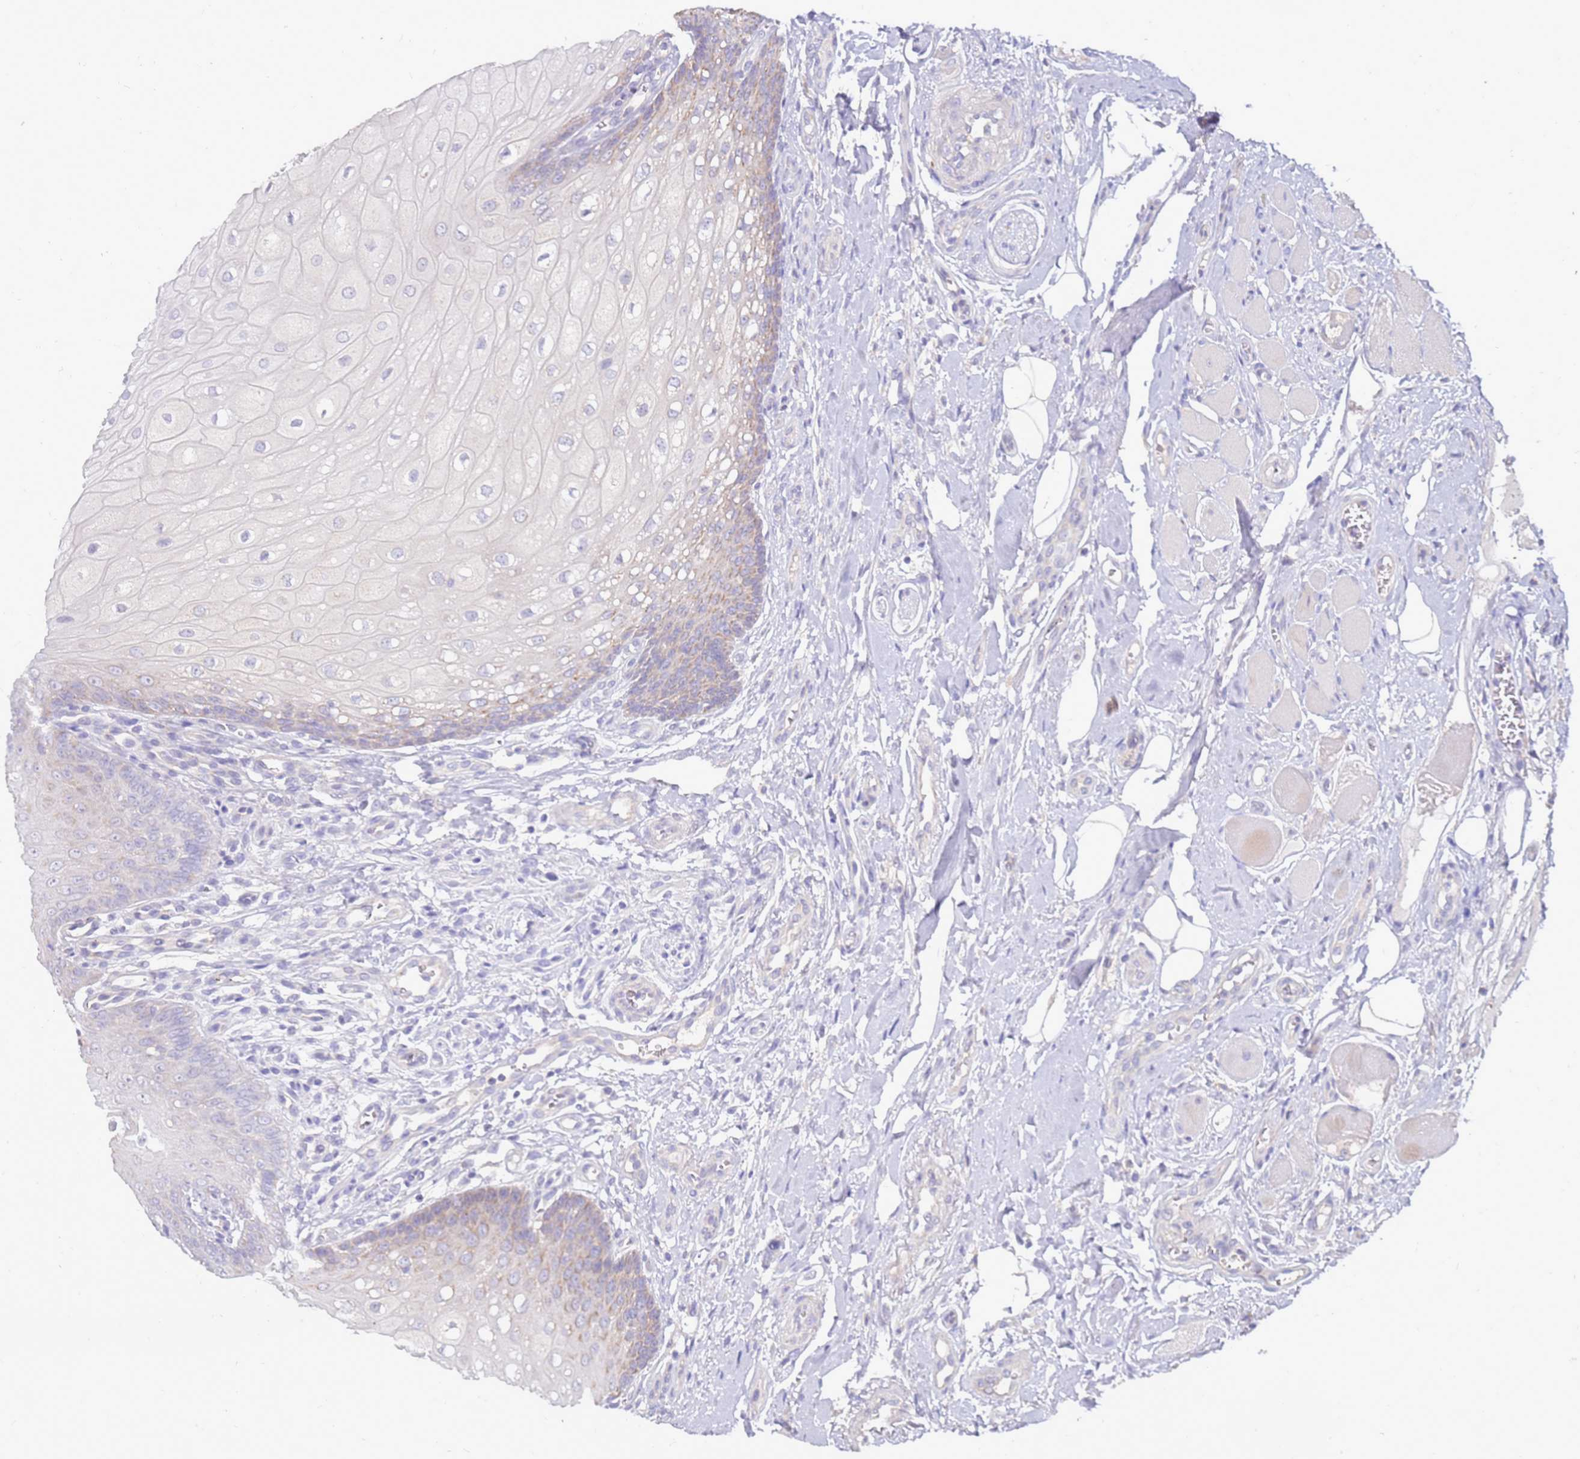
{"staining": {"intensity": "moderate", "quantity": "<25%", "location": "cytoplasmic/membranous"}, "tissue": "oral mucosa", "cell_type": "Squamous epithelial cells", "image_type": "normal", "snomed": [{"axis": "morphology", "description": "Normal tissue, NOS"}, {"axis": "morphology", "description": "Squamous cell carcinoma, NOS"}, {"axis": "topography", "description": "Oral tissue"}, {"axis": "topography", "description": "Tounge, NOS"}, {"axis": "topography", "description": "Head-Neck"}], "caption": "A brown stain labels moderate cytoplasmic/membranous staining of a protein in squamous epithelial cells of normal human oral mucosa.", "gene": "SLC44A4", "patient": {"sex": "male", "age": 79}}